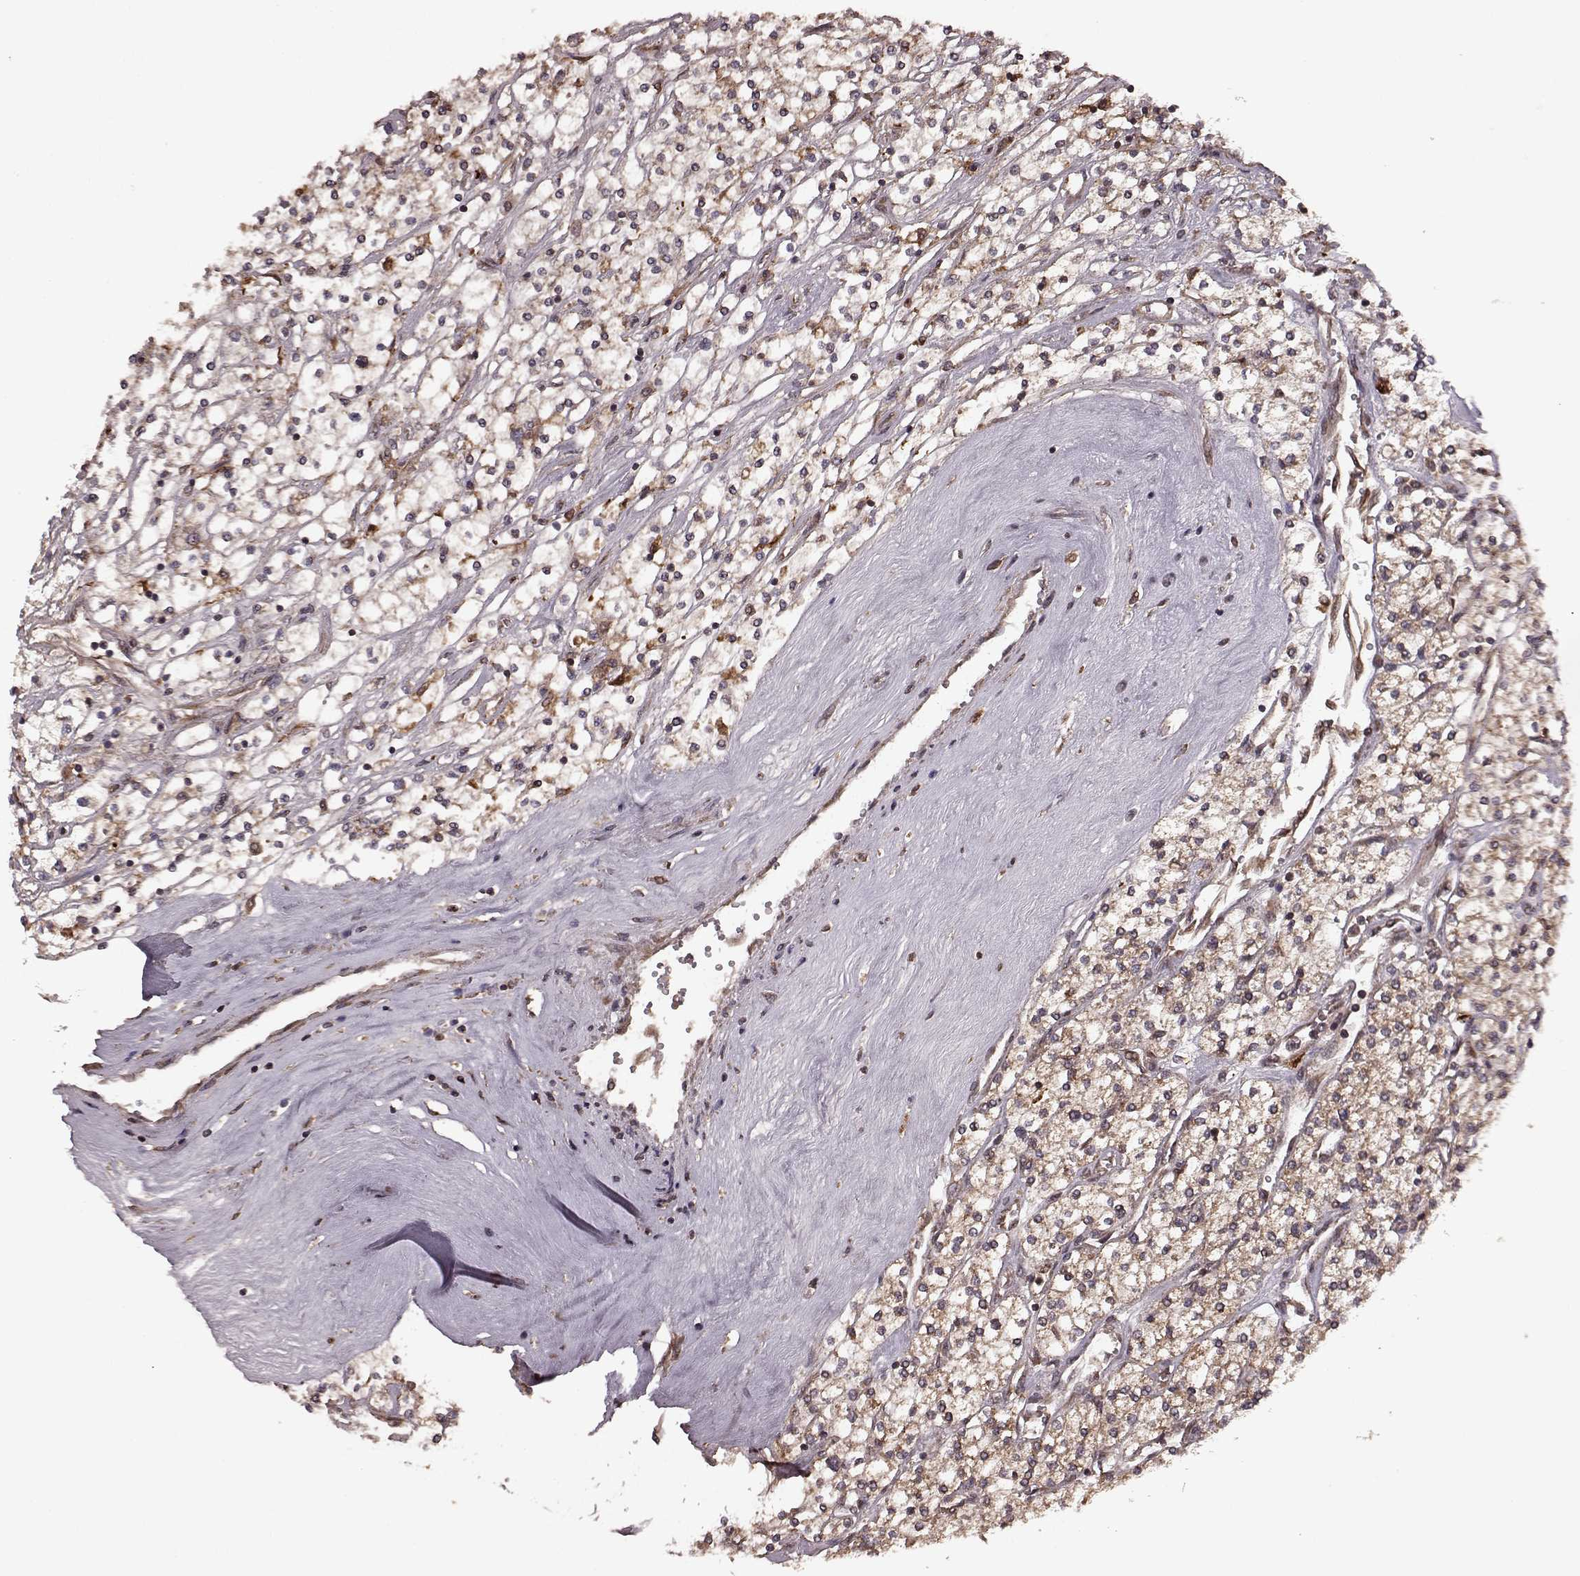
{"staining": {"intensity": "moderate", "quantity": ">75%", "location": "cytoplasmic/membranous"}, "tissue": "renal cancer", "cell_type": "Tumor cells", "image_type": "cancer", "snomed": [{"axis": "morphology", "description": "Adenocarcinoma, NOS"}, {"axis": "topography", "description": "Kidney"}], "caption": "This is a micrograph of immunohistochemistry staining of renal cancer (adenocarcinoma), which shows moderate staining in the cytoplasmic/membranous of tumor cells.", "gene": "AGPAT1", "patient": {"sex": "male", "age": 80}}